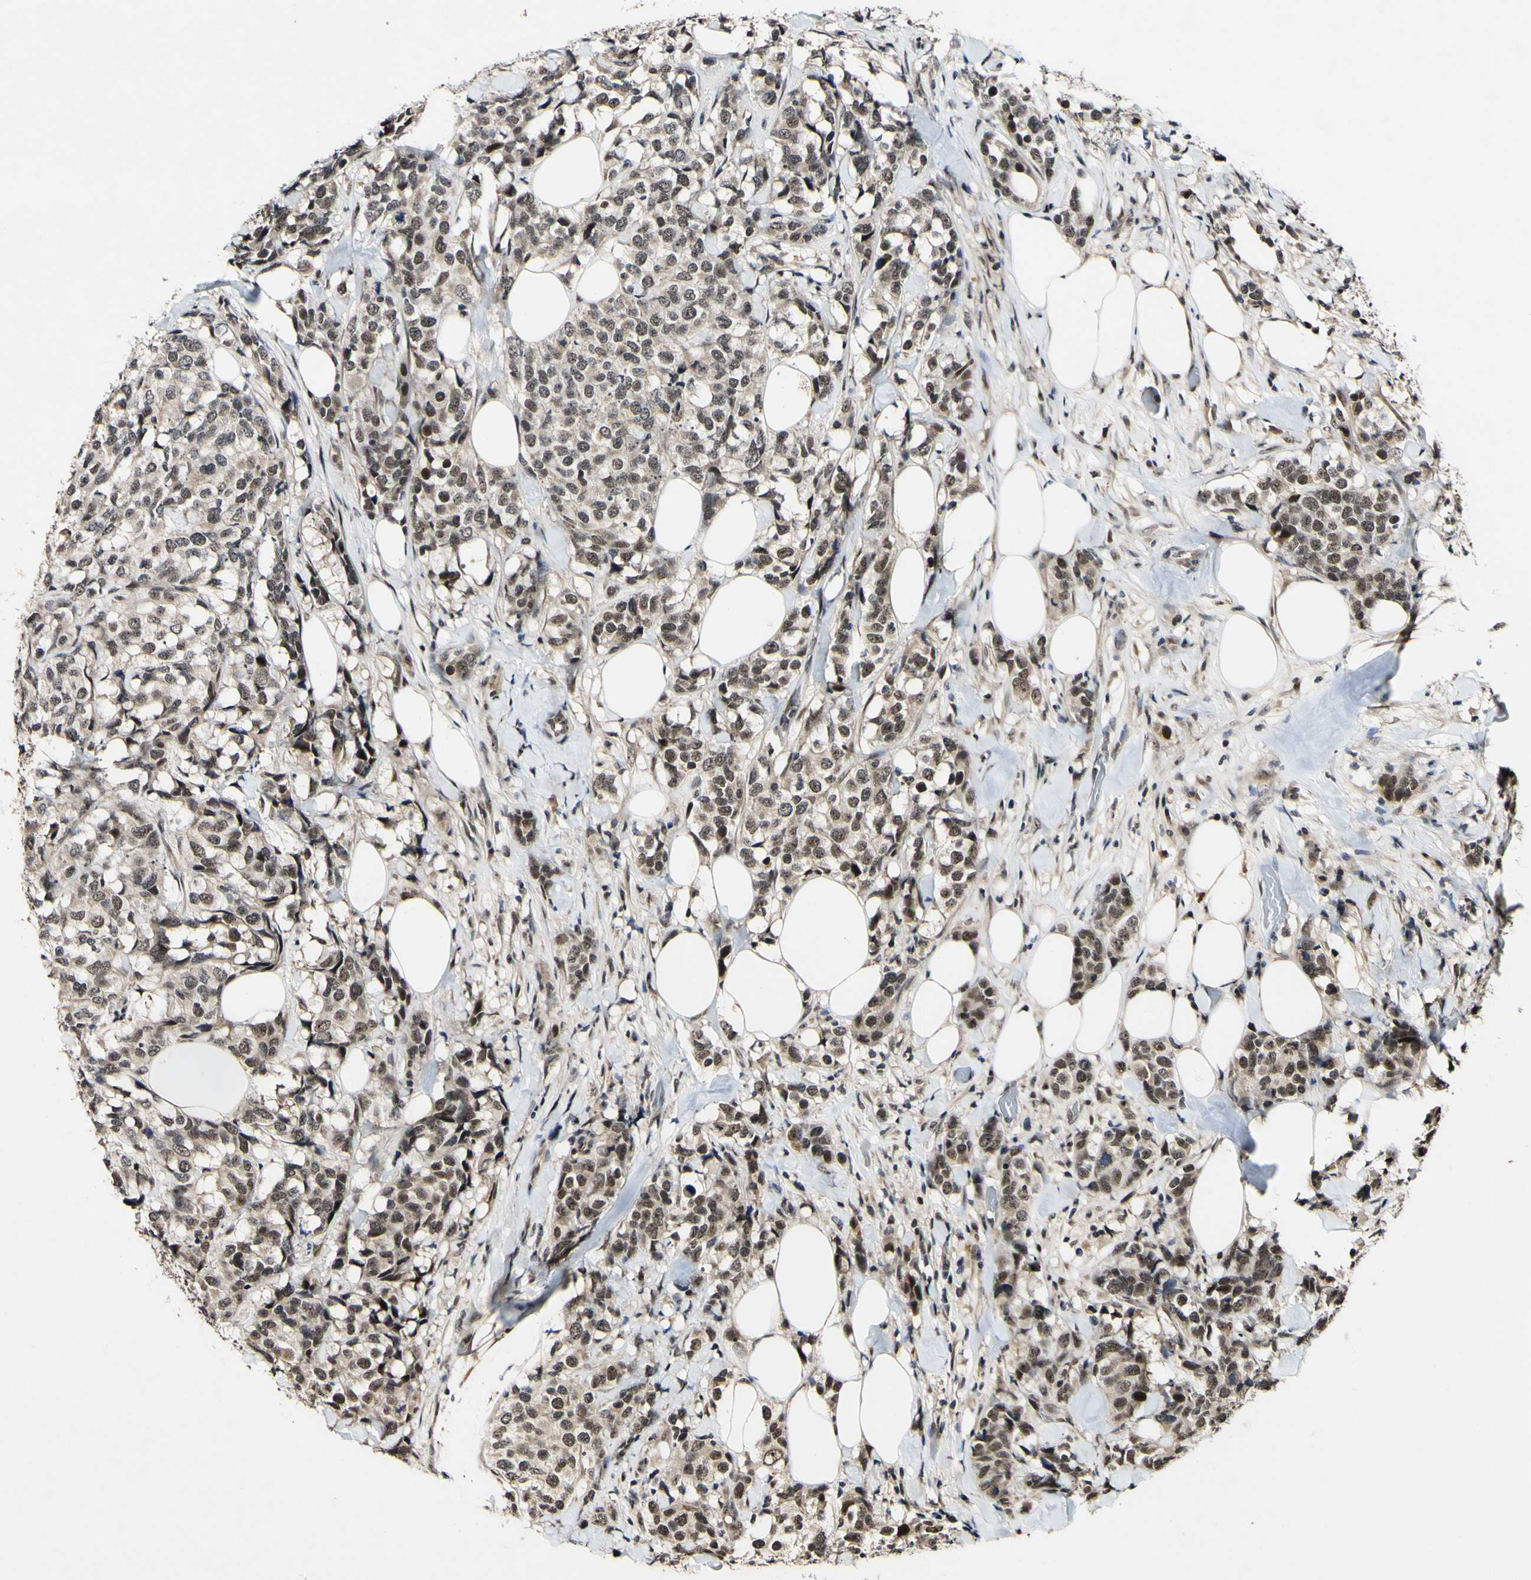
{"staining": {"intensity": "moderate", "quantity": ">75%", "location": "cytoplasmic/membranous,nuclear"}, "tissue": "breast cancer", "cell_type": "Tumor cells", "image_type": "cancer", "snomed": [{"axis": "morphology", "description": "Lobular carcinoma"}, {"axis": "topography", "description": "Breast"}], "caption": "Breast cancer stained with DAB immunohistochemistry (IHC) exhibits medium levels of moderate cytoplasmic/membranous and nuclear staining in about >75% of tumor cells. The staining was performed using DAB, with brown indicating positive protein expression. Nuclei are stained blue with hematoxylin.", "gene": "POLR2F", "patient": {"sex": "female", "age": 59}}